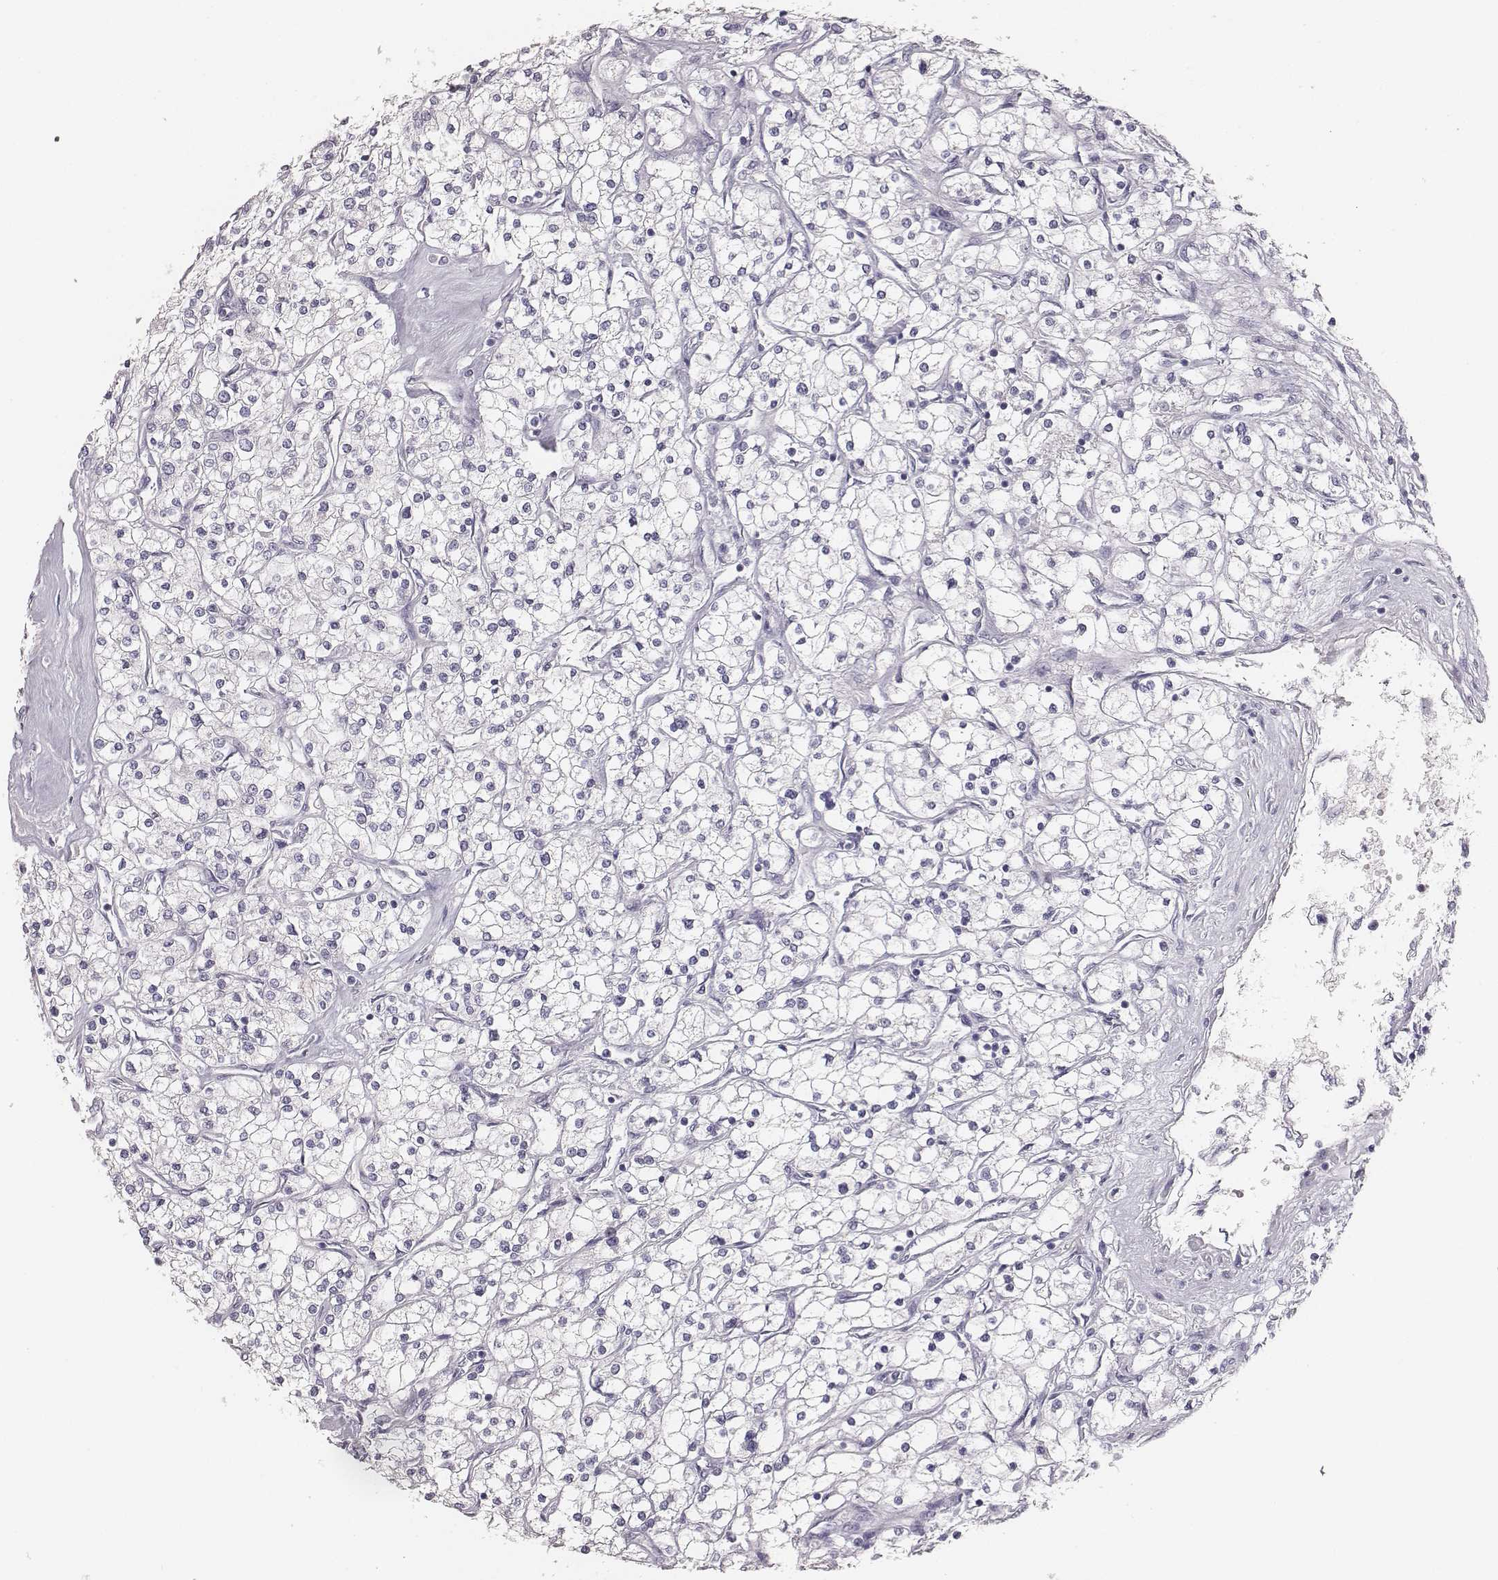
{"staining": {"intensity": "negative", "quantity": "none", "location": "none"}, "tissue": "renal cancer", "cell_type": "Tumor cells", "image_type": "cancer", "snomed": [{"axis": "morphology", "description": "Adenocarcinoma, NOS"}, {"axis": "topography", "description": "Kidney"}], "caption": "This is an immunohistochemistry micrograph of renal cancer. There is no expression in tumor cells.", "gene": "MYH6", "patient": {"sex": "male", "age": 80}}